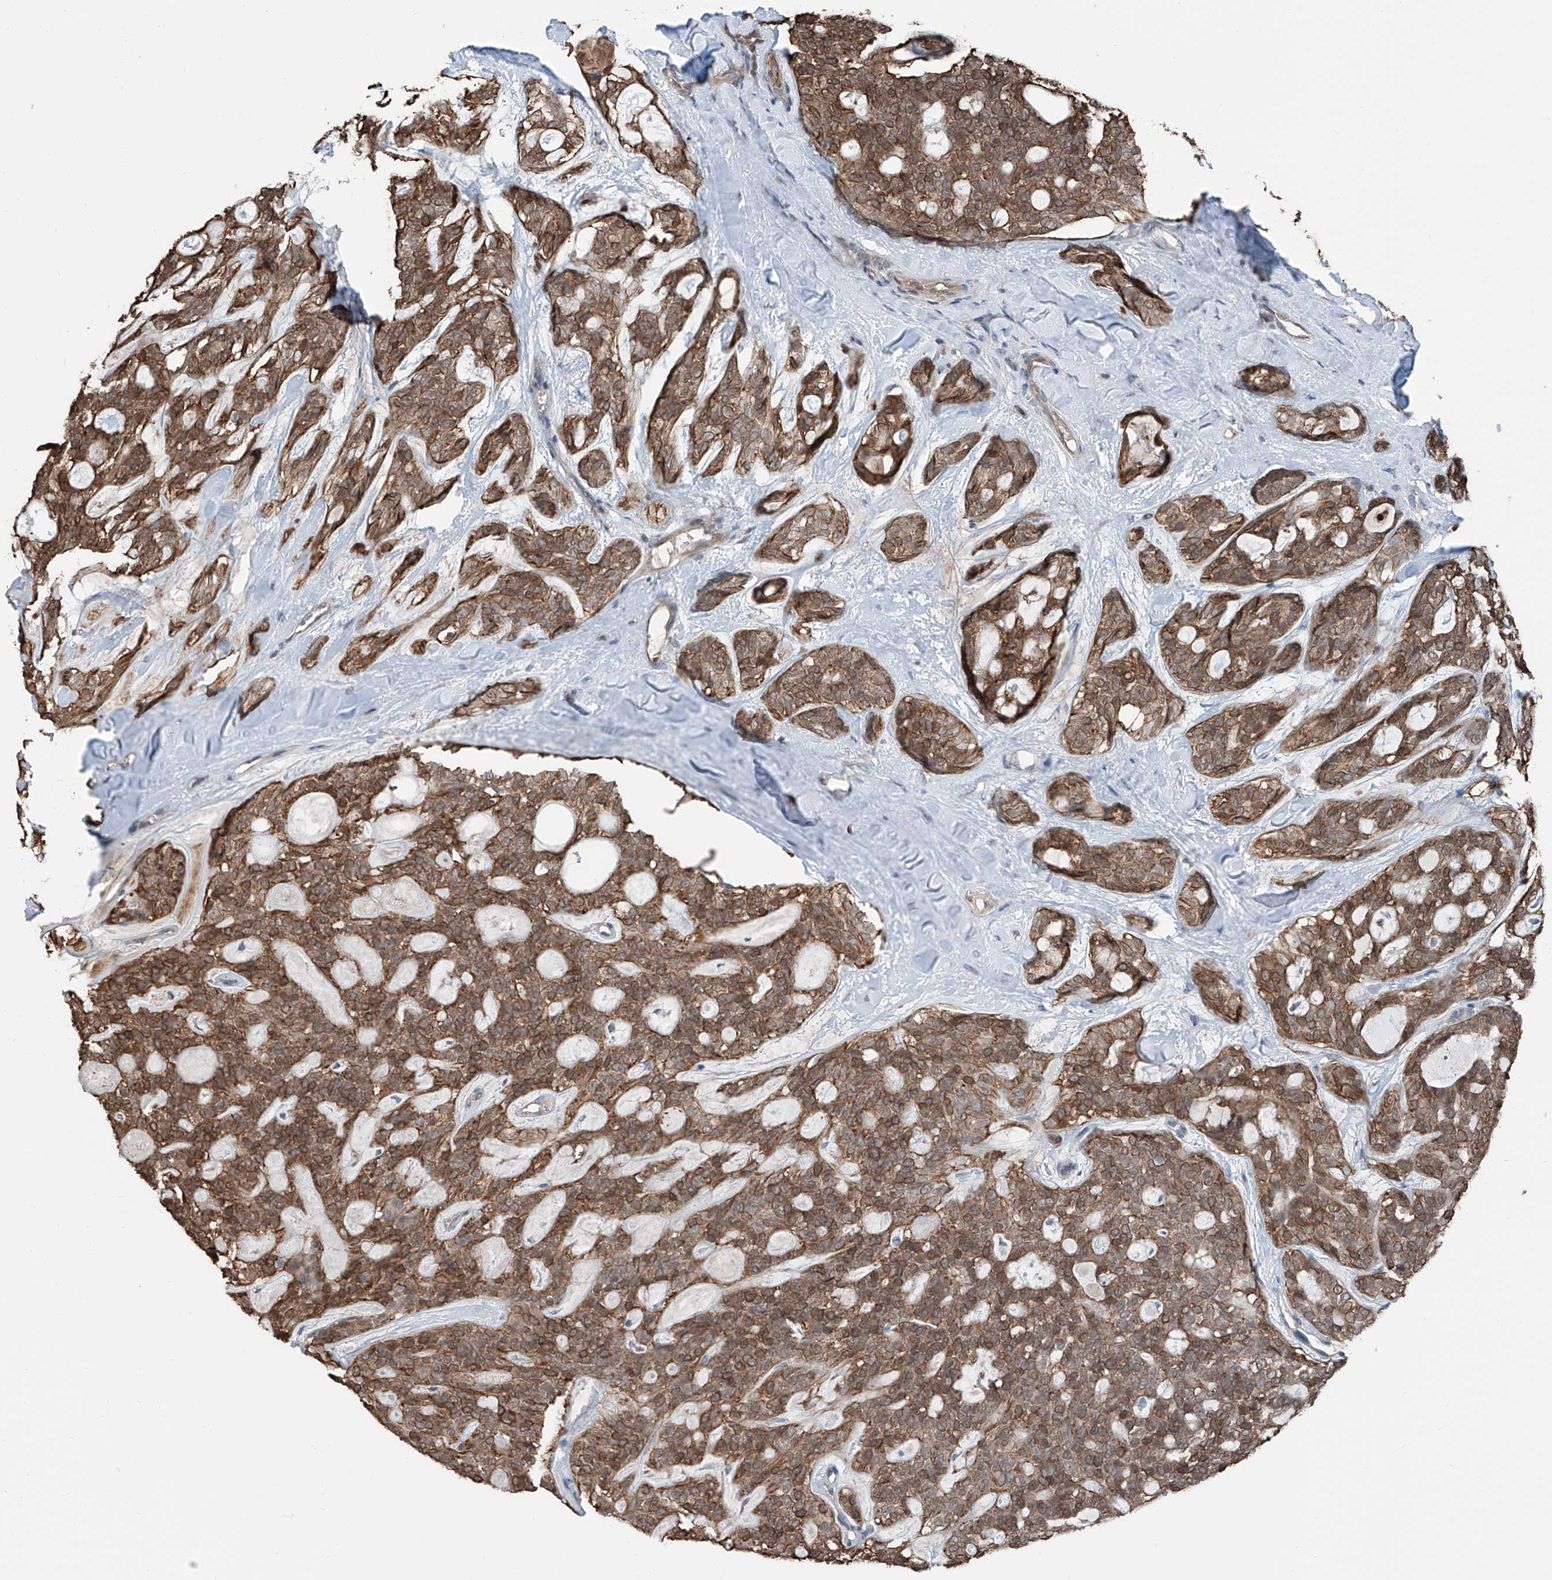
{"staining": {"intensity": "moderate", "quantity": ">75%", "location": "cytoplasmic/membranous,nuclear"}, "tissue": "head and neck cancer", "cell_type": "Tumor cells", "image_type": "cancer", "snomed": [{"axis": "morphology", "description": "Adenocarcinoma, NOS"}, {"axis": "topography", "description": "Head-Neck"}], "caption": "A brown stain highlights moderate cytoplasmic/membranous and nuclear positivity of a protein in adenocarcinoma (head and neck) tumor cells. The staining is performed using DAB (3,3'-diaminobenzidine) brown chromogen to label protein expression. The nuclei are counter-stained blue using hematoxylin.", "gene": "HSPA6", "patient": {"sex": "male", "age": 66}}